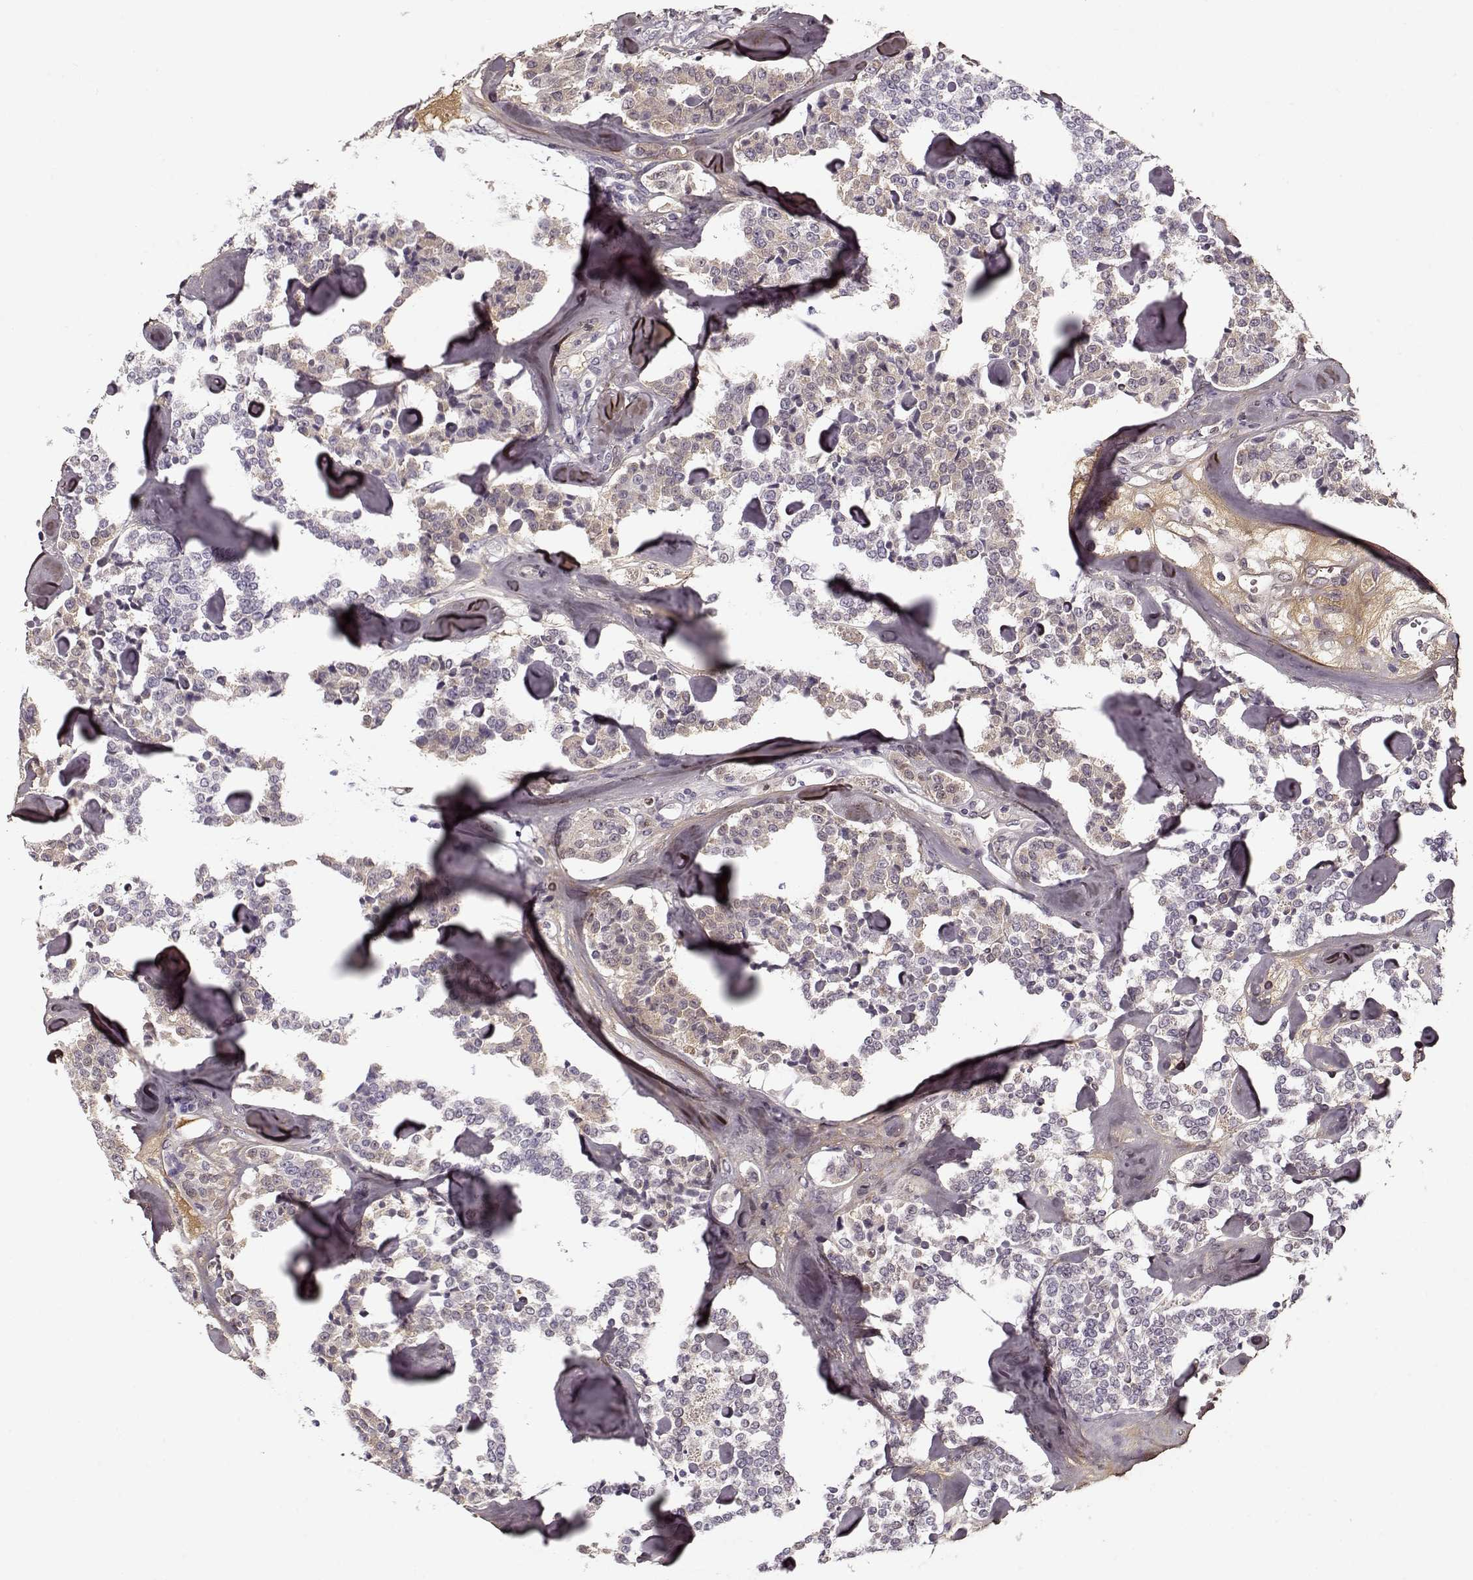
{"staining": {"intensity": "weak", "quantity": "25%-75%", "location": "cytoplasmic/membranous"}, "tissue": "carcinoid", "cell_type": "Tumor cells", "image_type": "cancer", "snomed": [{"axis": "morphology", "description": "Carcinoid, malignant, NOS"}, {"axis": "topography", "description": "Pancreas"}], "caption": "Human carcinoid (malignant) stained with a protein marker shows weak staining in tumor cells.", "gene": "LUM", "patient": {"sex": "male", "age": 41}}